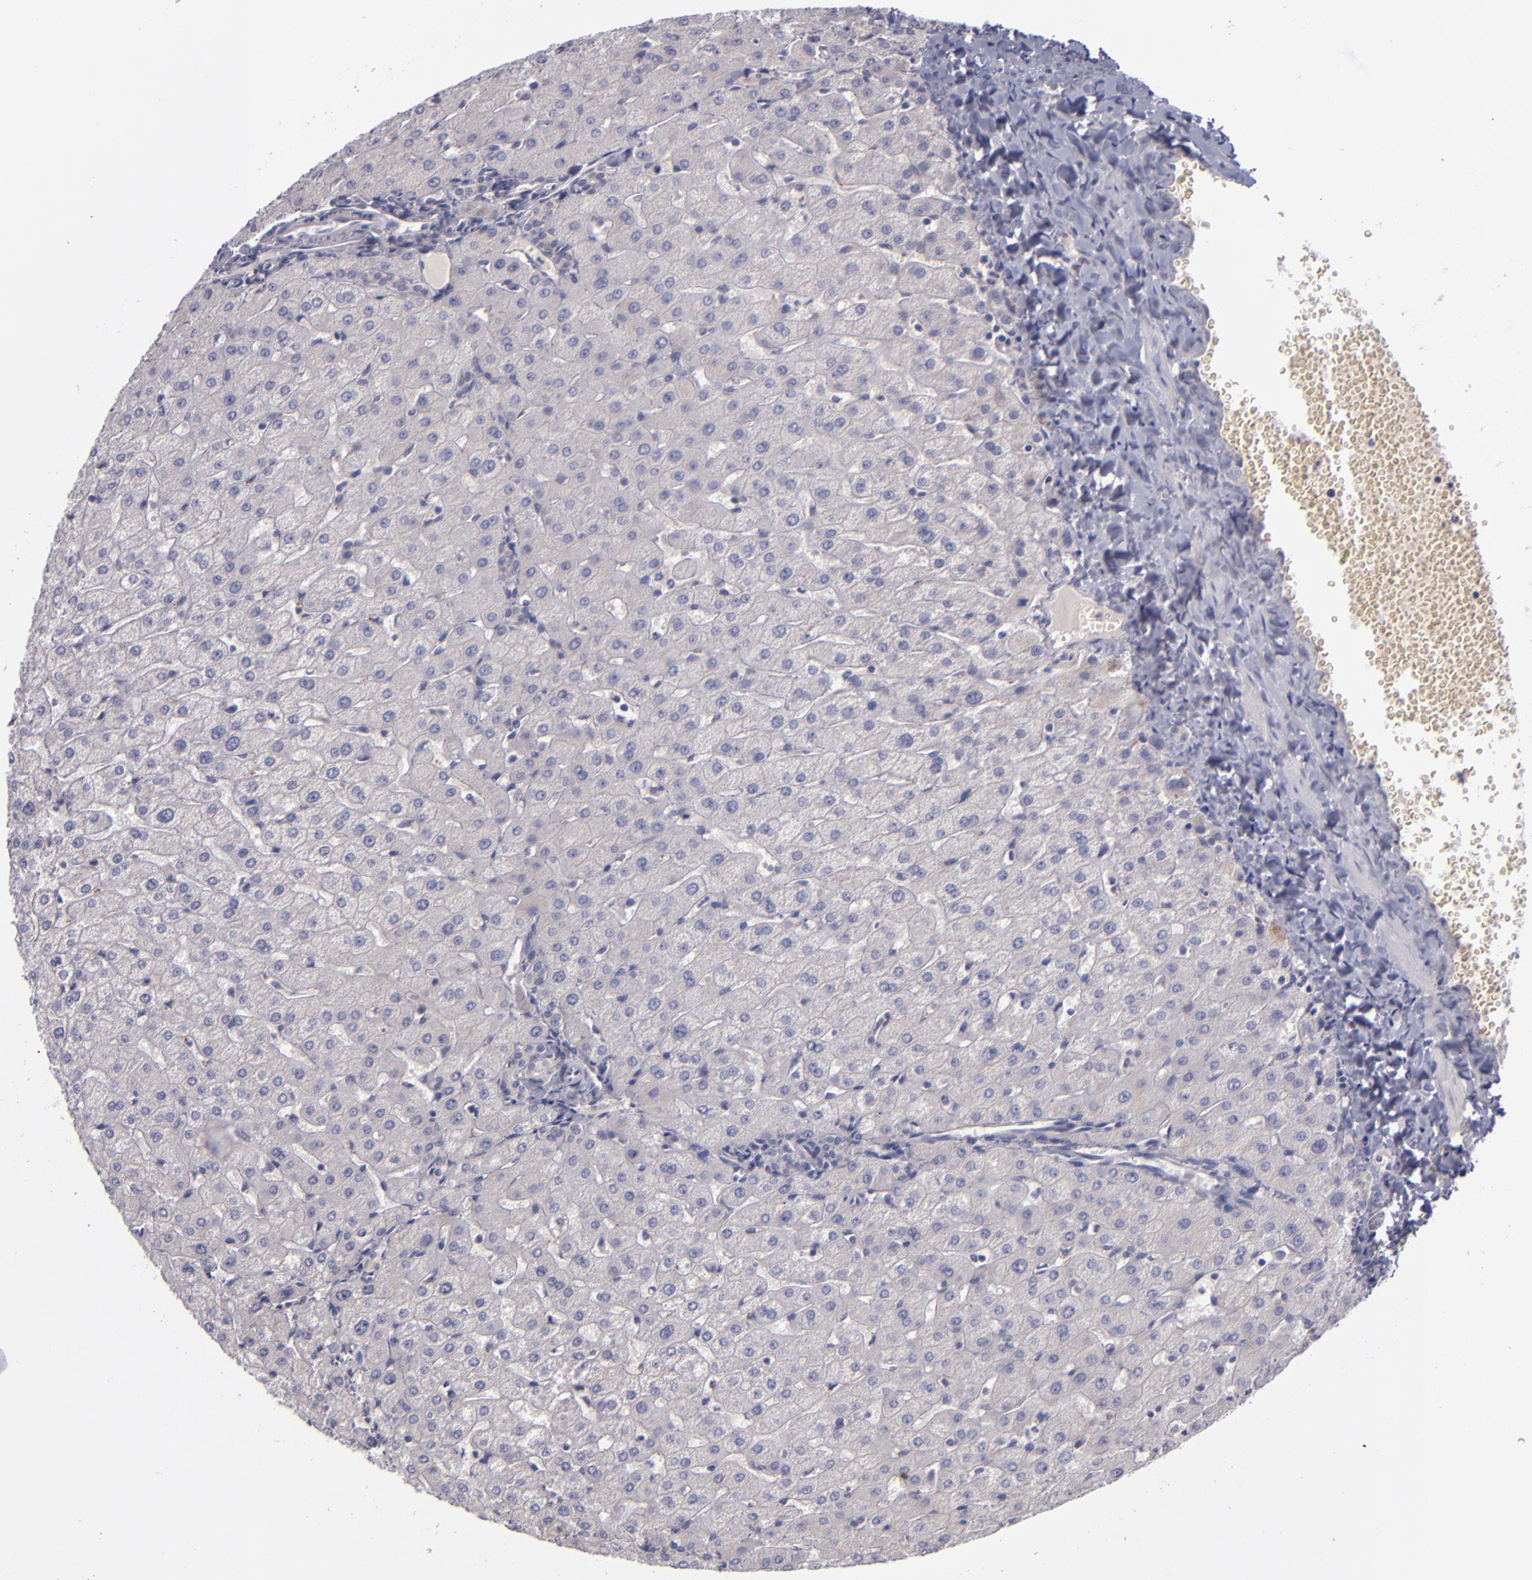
{"staining": {"intensity": "negative", "quantity": "none", "location": "none"}, "tissue": "liver", "cell_type": "Cholangiocytes", "image_type": "normal", "snomed": [{"axis": "morphology", "description": "Normal tissue, NOS"}, {"axis": "morphology", "description": "Fibrosis, NOS"}, {"axis": "topography", "description": "Liver"}], "caption": "Micrograph shows no protein staining in cholangiocytes of unremarkable liver.", "gene": "TSC2", "patient": {"sex": "female", "age": 29}}